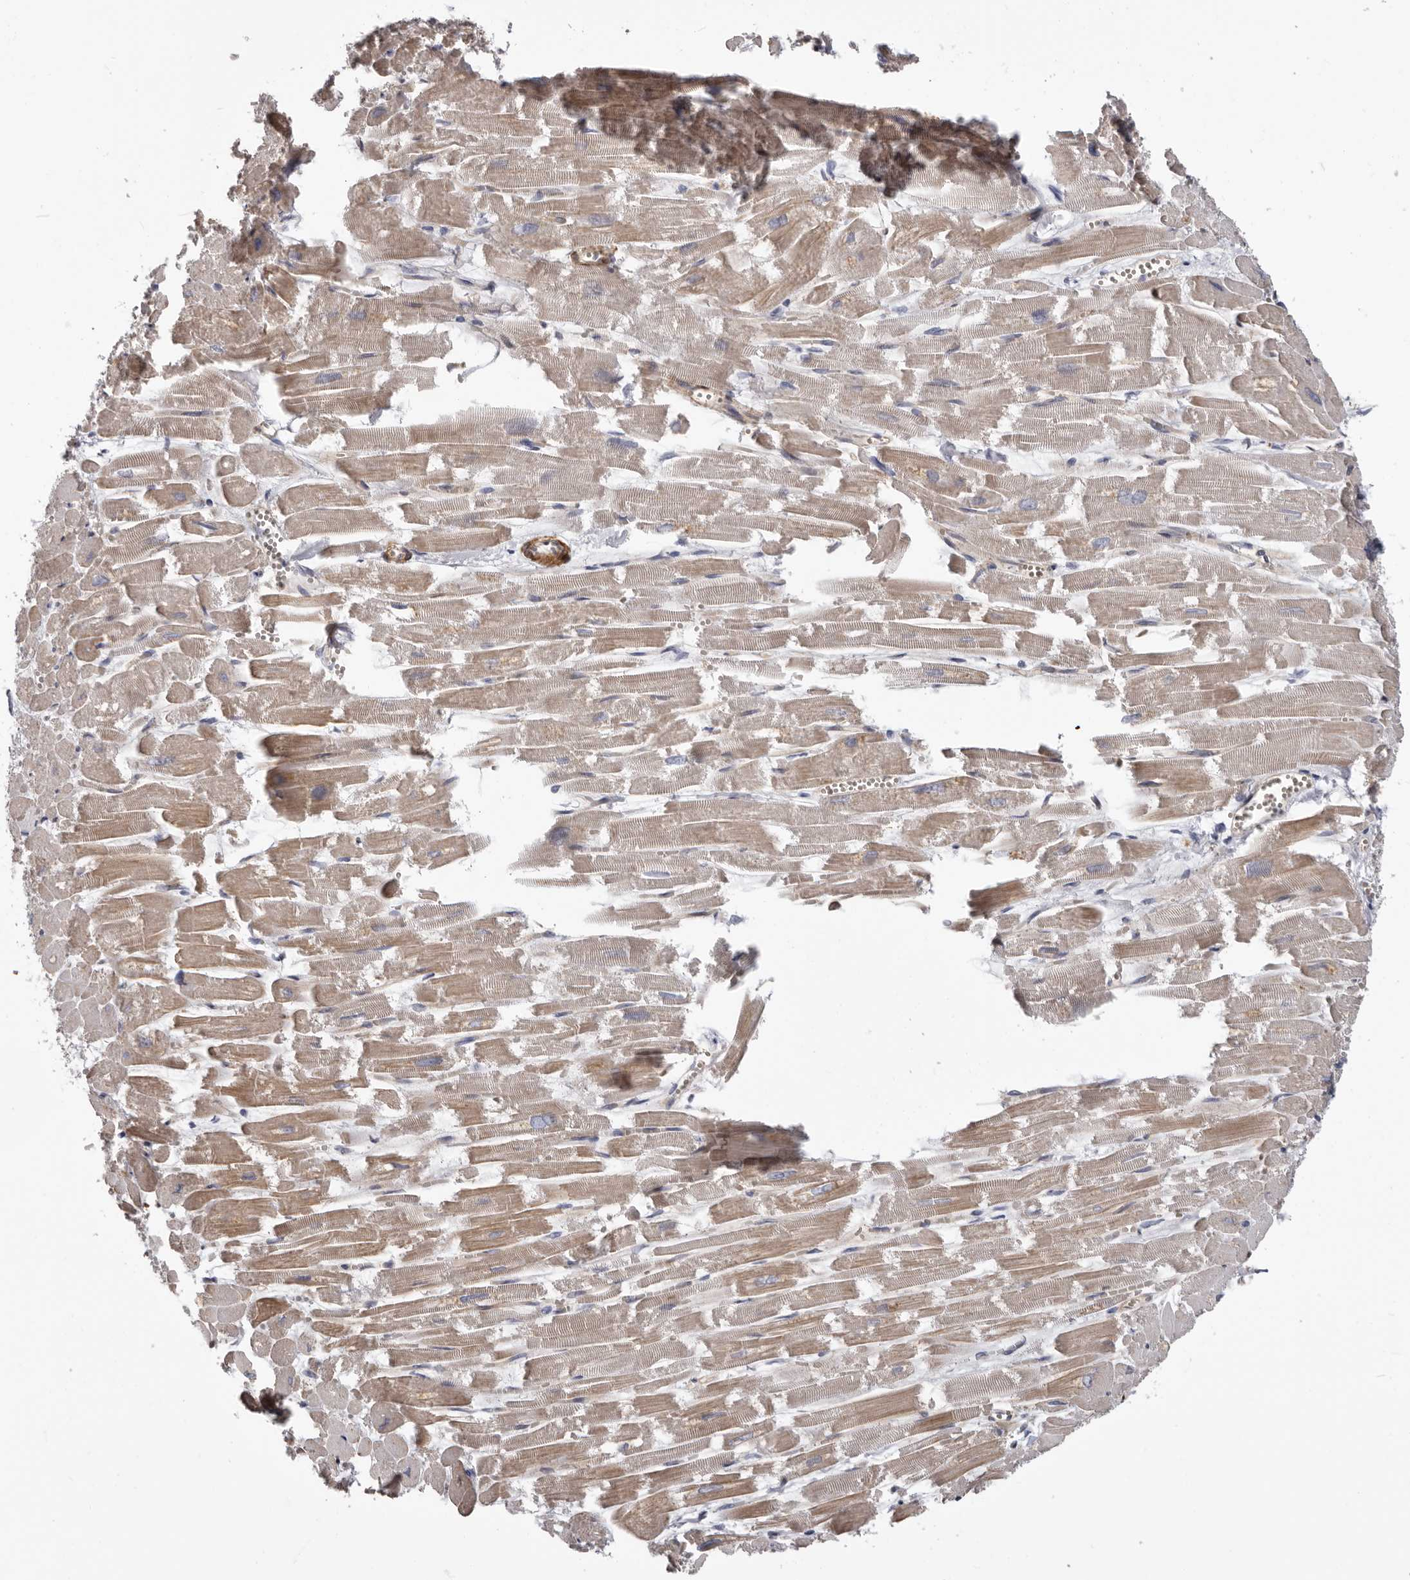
{"staining": {"intensity": "weak", "quantity": ">75%", "location": "cytoplasmic/membranous"}, "tissue": "heart muscle", "cell_type": "Cardiomyocytes", "image_type": "normal", "snomed": [{"axis": "morphology", "description": "Normal tissue, NOS"}, {"axis": "topography", "description": "Heart"}], "caption": "Immunohistochemistry (IHC) staining of benign heart muscle, which exhibits low levels of weak cytoplasmic/membranous staining in approximately >75% of cardiomyocytes indicating weak cytoplasmic/membranous protein expression. The staining was performed using DAB (3,3'-diaminobenzidine) (brown) for protein detection and nuclei were counterstained in hematoxylin (blue).", "gene": "ADGRL4", "patient": {"sex": "male", "age": 54}}